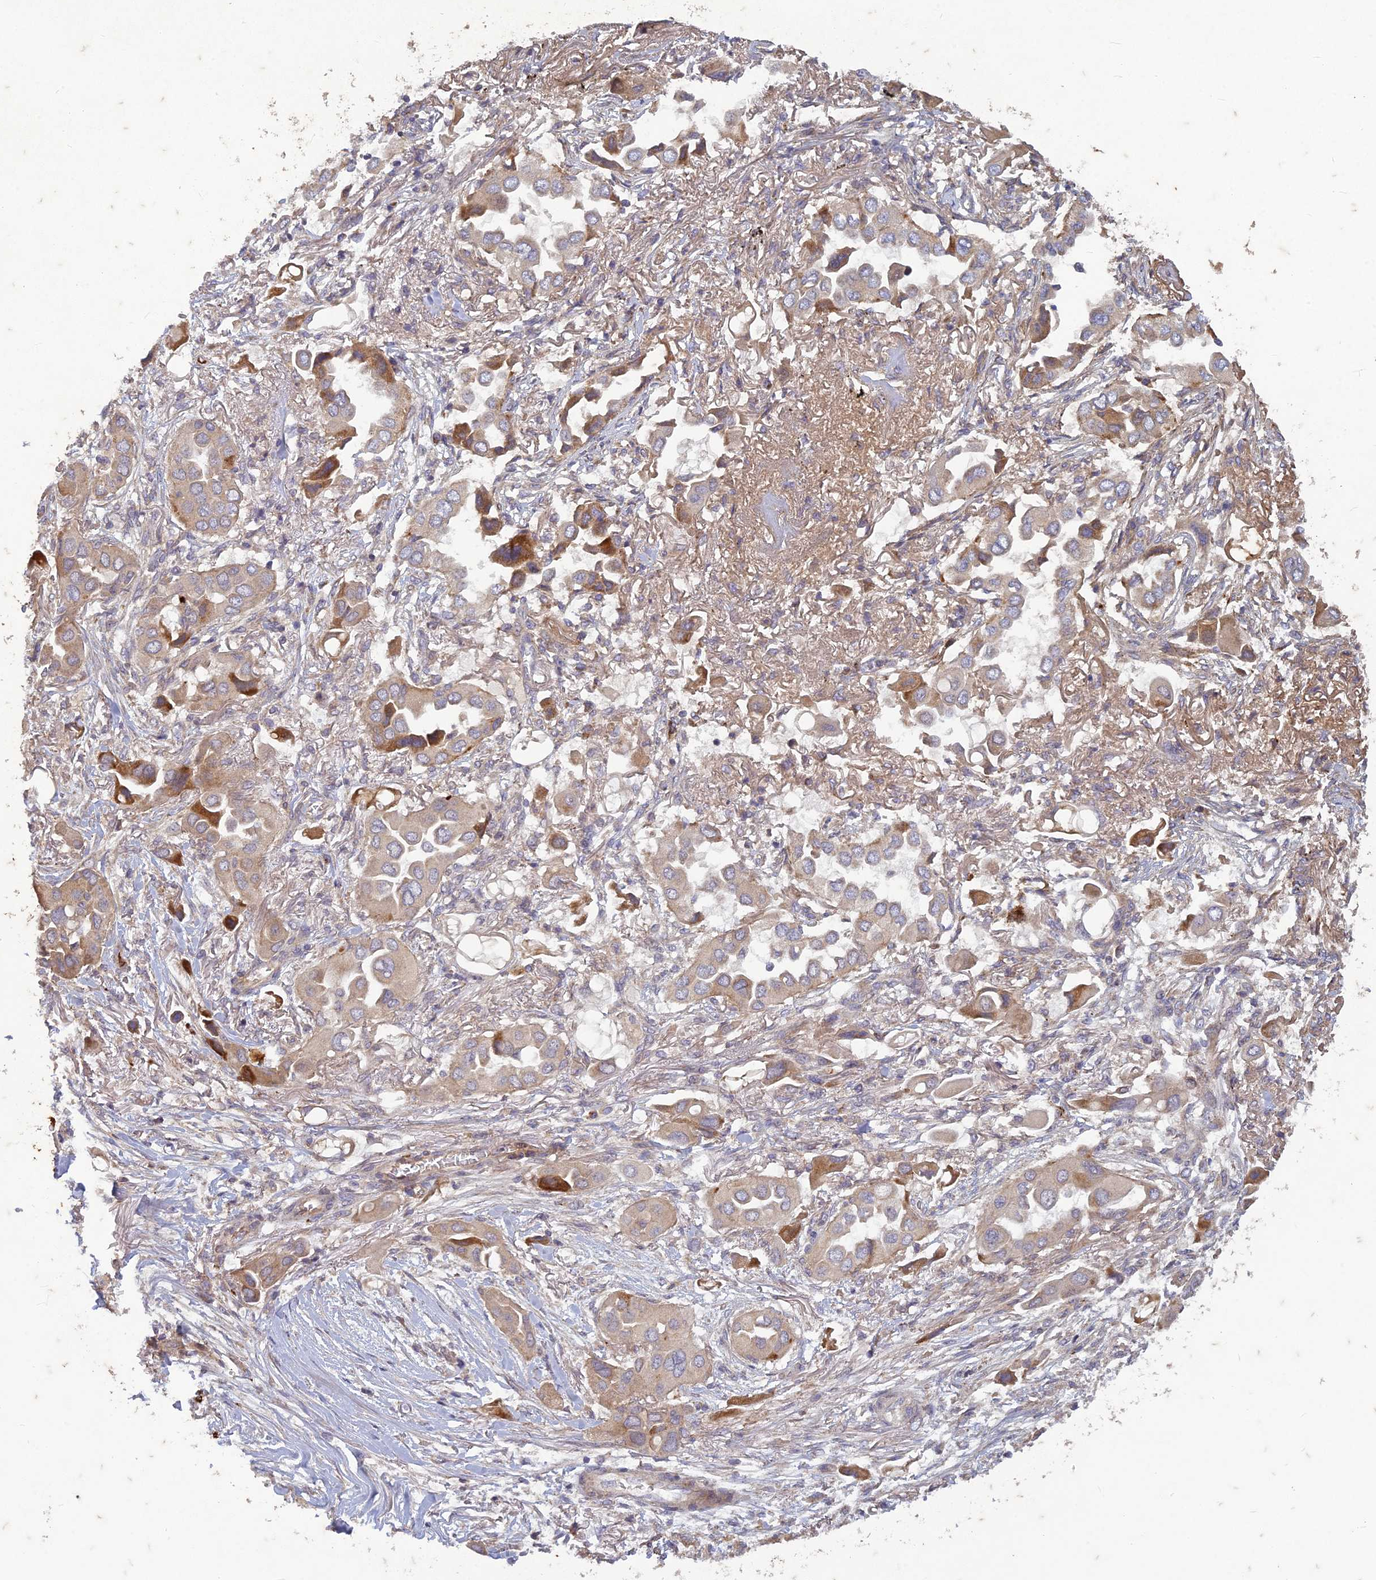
{"staining": {"intensity": "moderate", "quantity": ">75%", "location": "cytoplasmic/membranous"}, "tissue": "lung cancer", "cell_type": "Tumor cells", "image_type": "cancer", "snomed": [{"axis": "morphology", "description": "Adenocarcinoma, NOS"}, {"axis": "topography", "description": "Lung"}], "caption": "The histopathology image displays immunohistochemical staining of lung cancer (adenocarcinoma). There is moderate cytoplasmic/membranous expression is seen in approximately >75% of tumor cells.", "gene": "TCF25", "patient": {"sex": "female", "age": 76}}